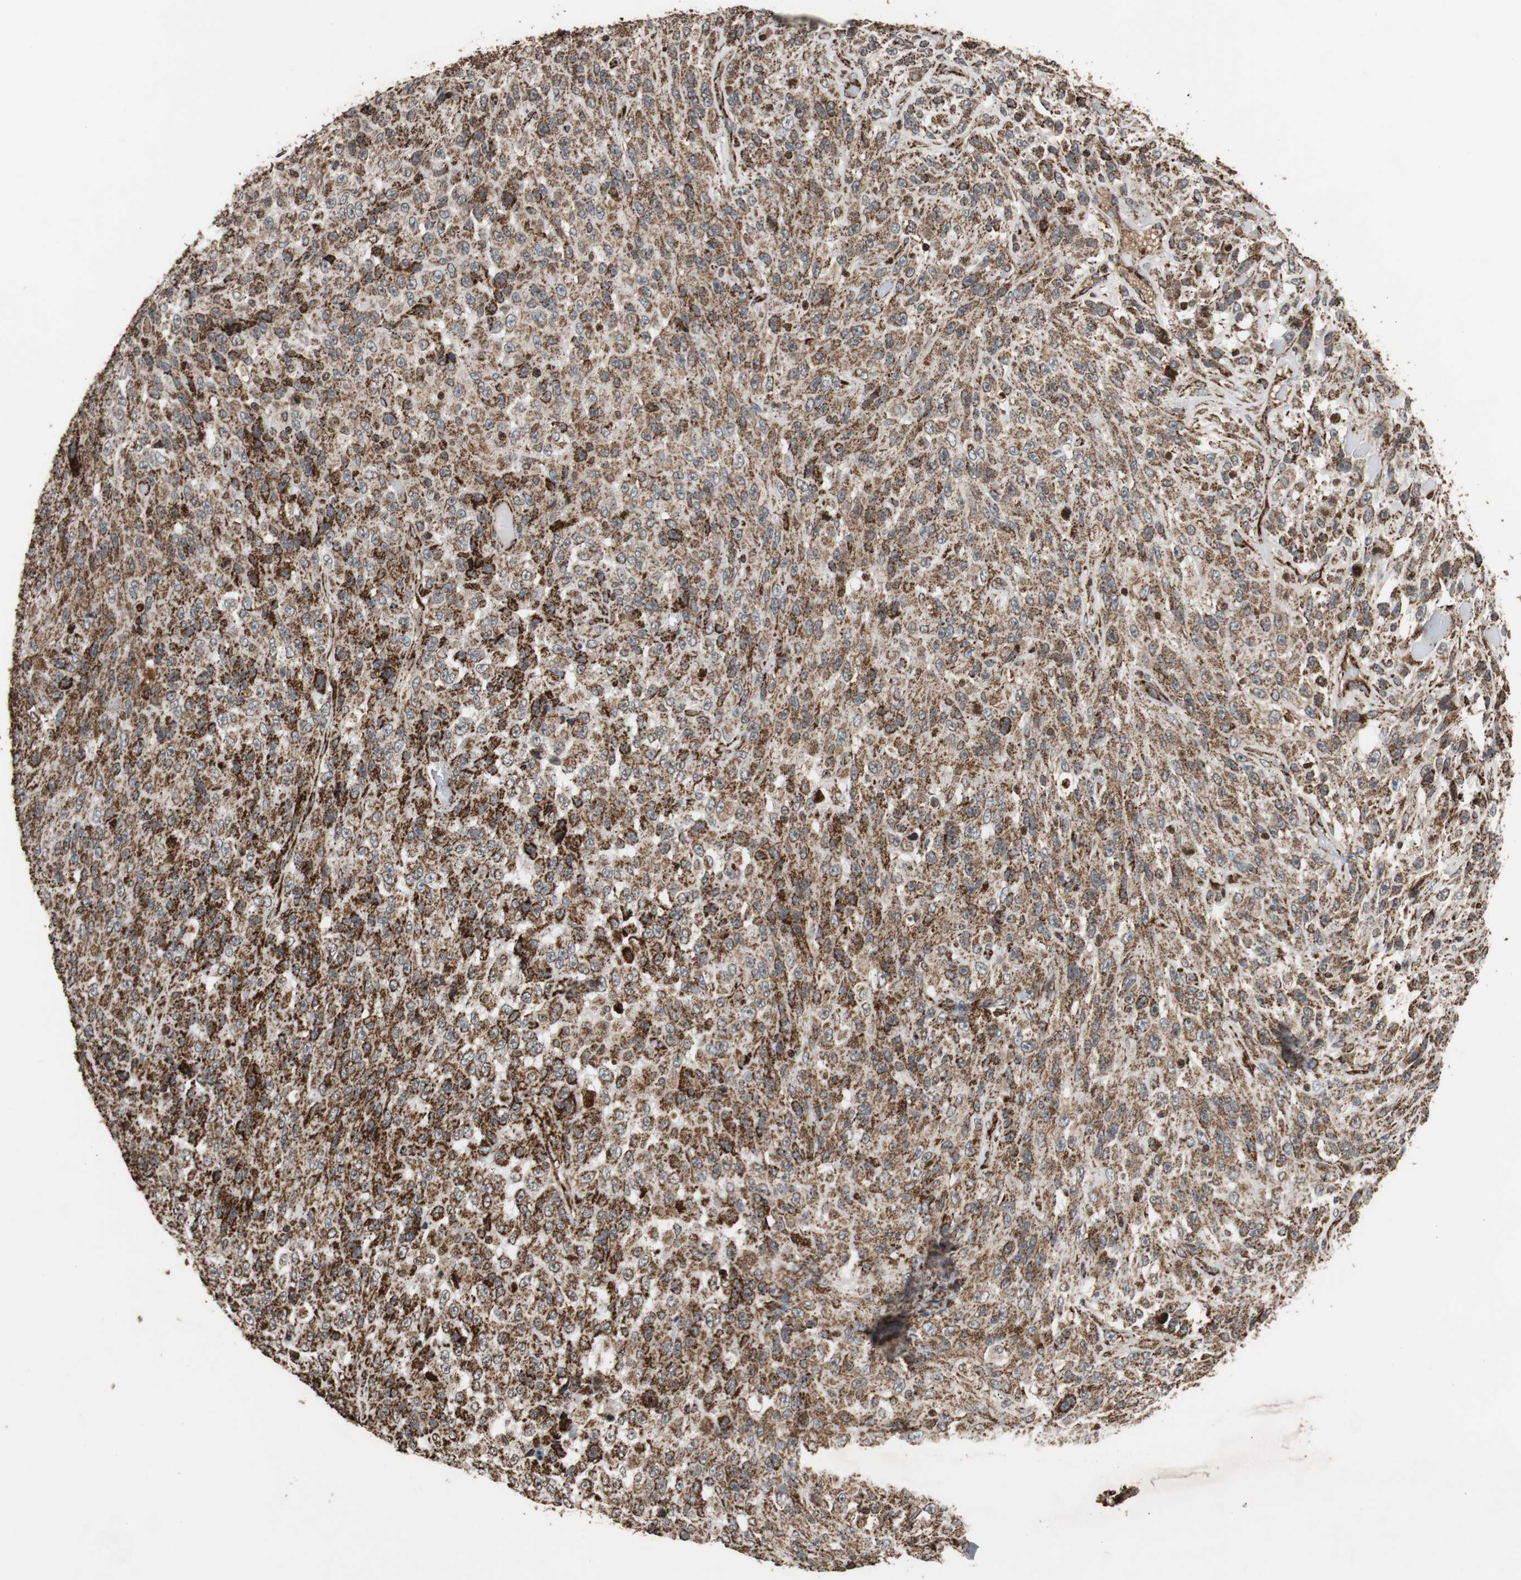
{"staining": {"intensity": "strong", "quantity": ">75%", "location": "cytoplasmic/membranous"}, "tissue": "urothelial cancer", "cell_type": "Tumor cells", "image_type": "cancer", "snomed": [{"axis": "morphology", "description": "Urothelial carcinoma, High grade"}, {"axis": "topography", "description": "Urinary bladder"}], "caption": "Immunohistochemistry (IHC) photomicrograph of high-grade urothelial carcinoma stained for a protein (brown), which exhibits high levels of strong cytoplasmic/membranous staining in approximately >75% of tumor cells.", "gene": "HSPA9", "patient": {"sex": "male", "age": 66}}